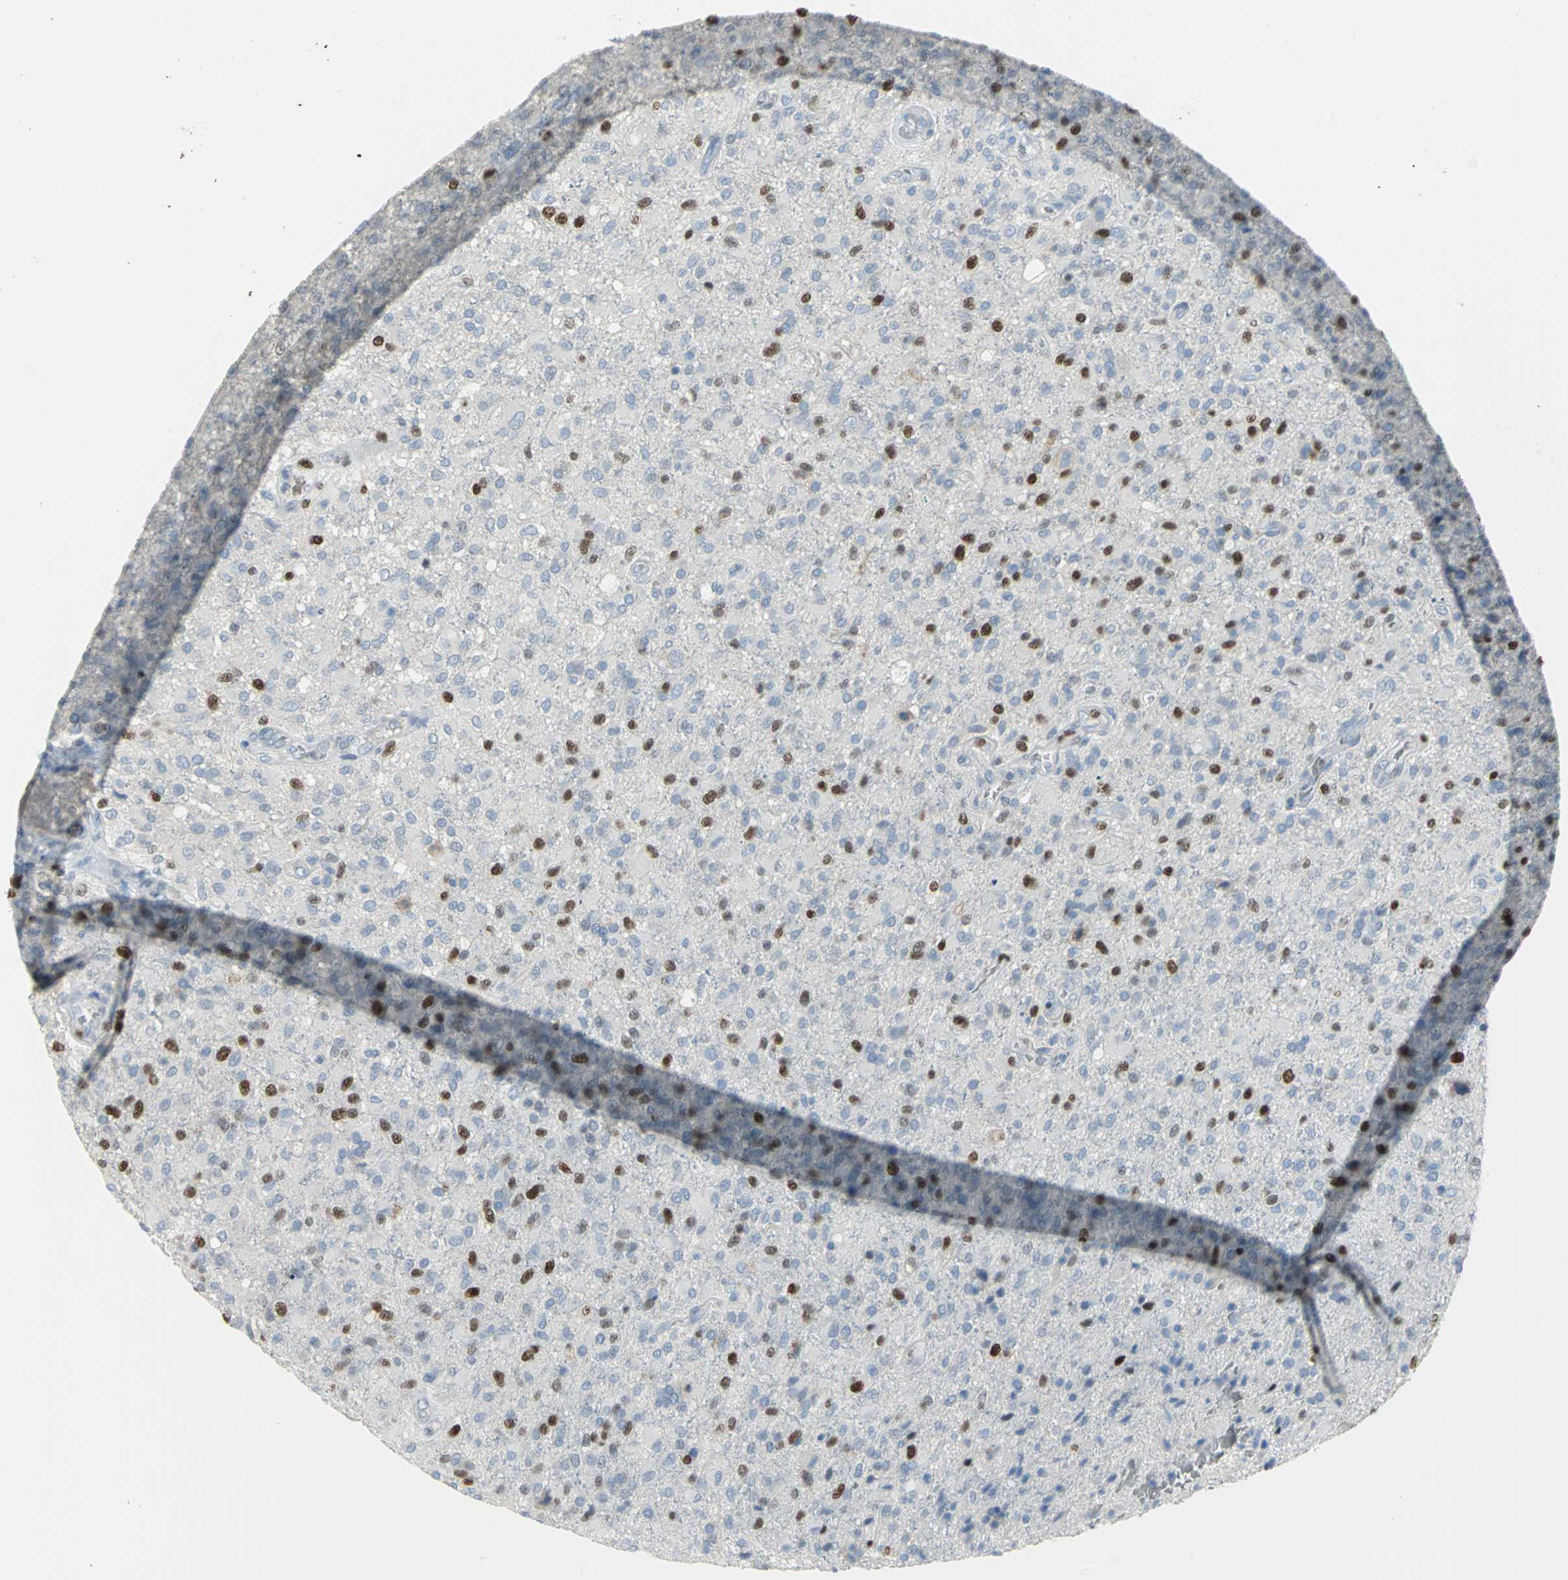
{"staining": {"intensity": "strong", "quantity": "<25%", "location": "nuclear"}, "tissue": "glioma", "cell_type": "Tumor cells", "image_type": "cancer", "snomed": [{"axis": "morphology", "description": "Glioma, malignant, High grade"}, {"axis": "topography", "description": "Brain"}], "caption": "This is a photomicrograph of IHC staining of glioma, which shows strong expression in the nuclear of tumor cells.", "gene": "MCM3", "patient": {"sex": "male", "age": 71}}